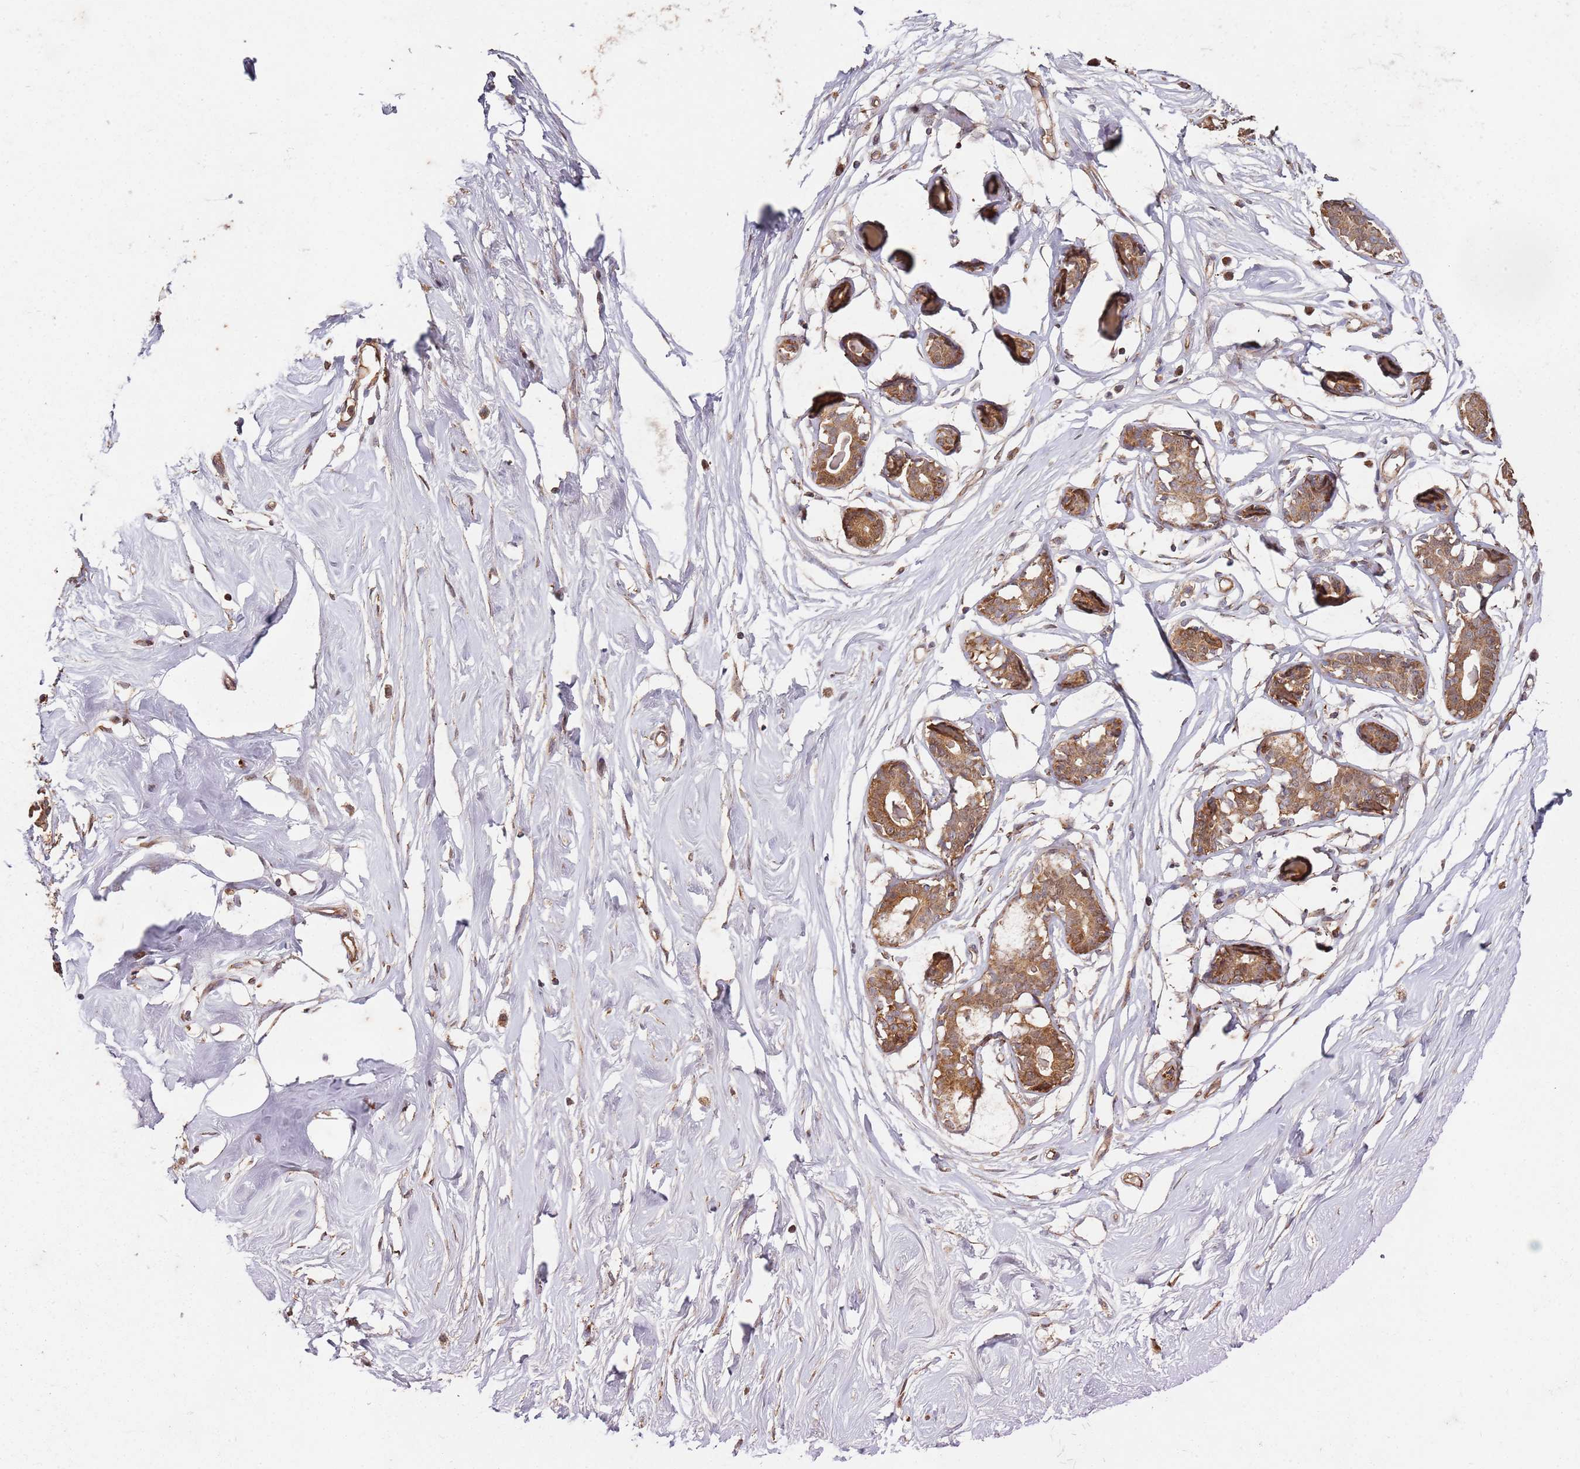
{"staining": {"intensity": "moderate", "quantity": ">75%", "location": "cytoplasmic/membranous"}, "tissue": "breast", "cell_type": "Adipocytes", "image_type": "normal", "snomed": [{"axis": "morphology", "description": "Normal tissue, NOS"}, {"axis": "morphology", "description": "Adenoma, NOS"}, {"axis": "topography", "description": "Breast"}], "caption": "Adipocytes reveal medium levels of moderate cytoplasmic/membranous staining in approximately >75% of cells in benign breast.", "gene": "SCGB2B2", "patient": {"sex": "female", "age": 23}}